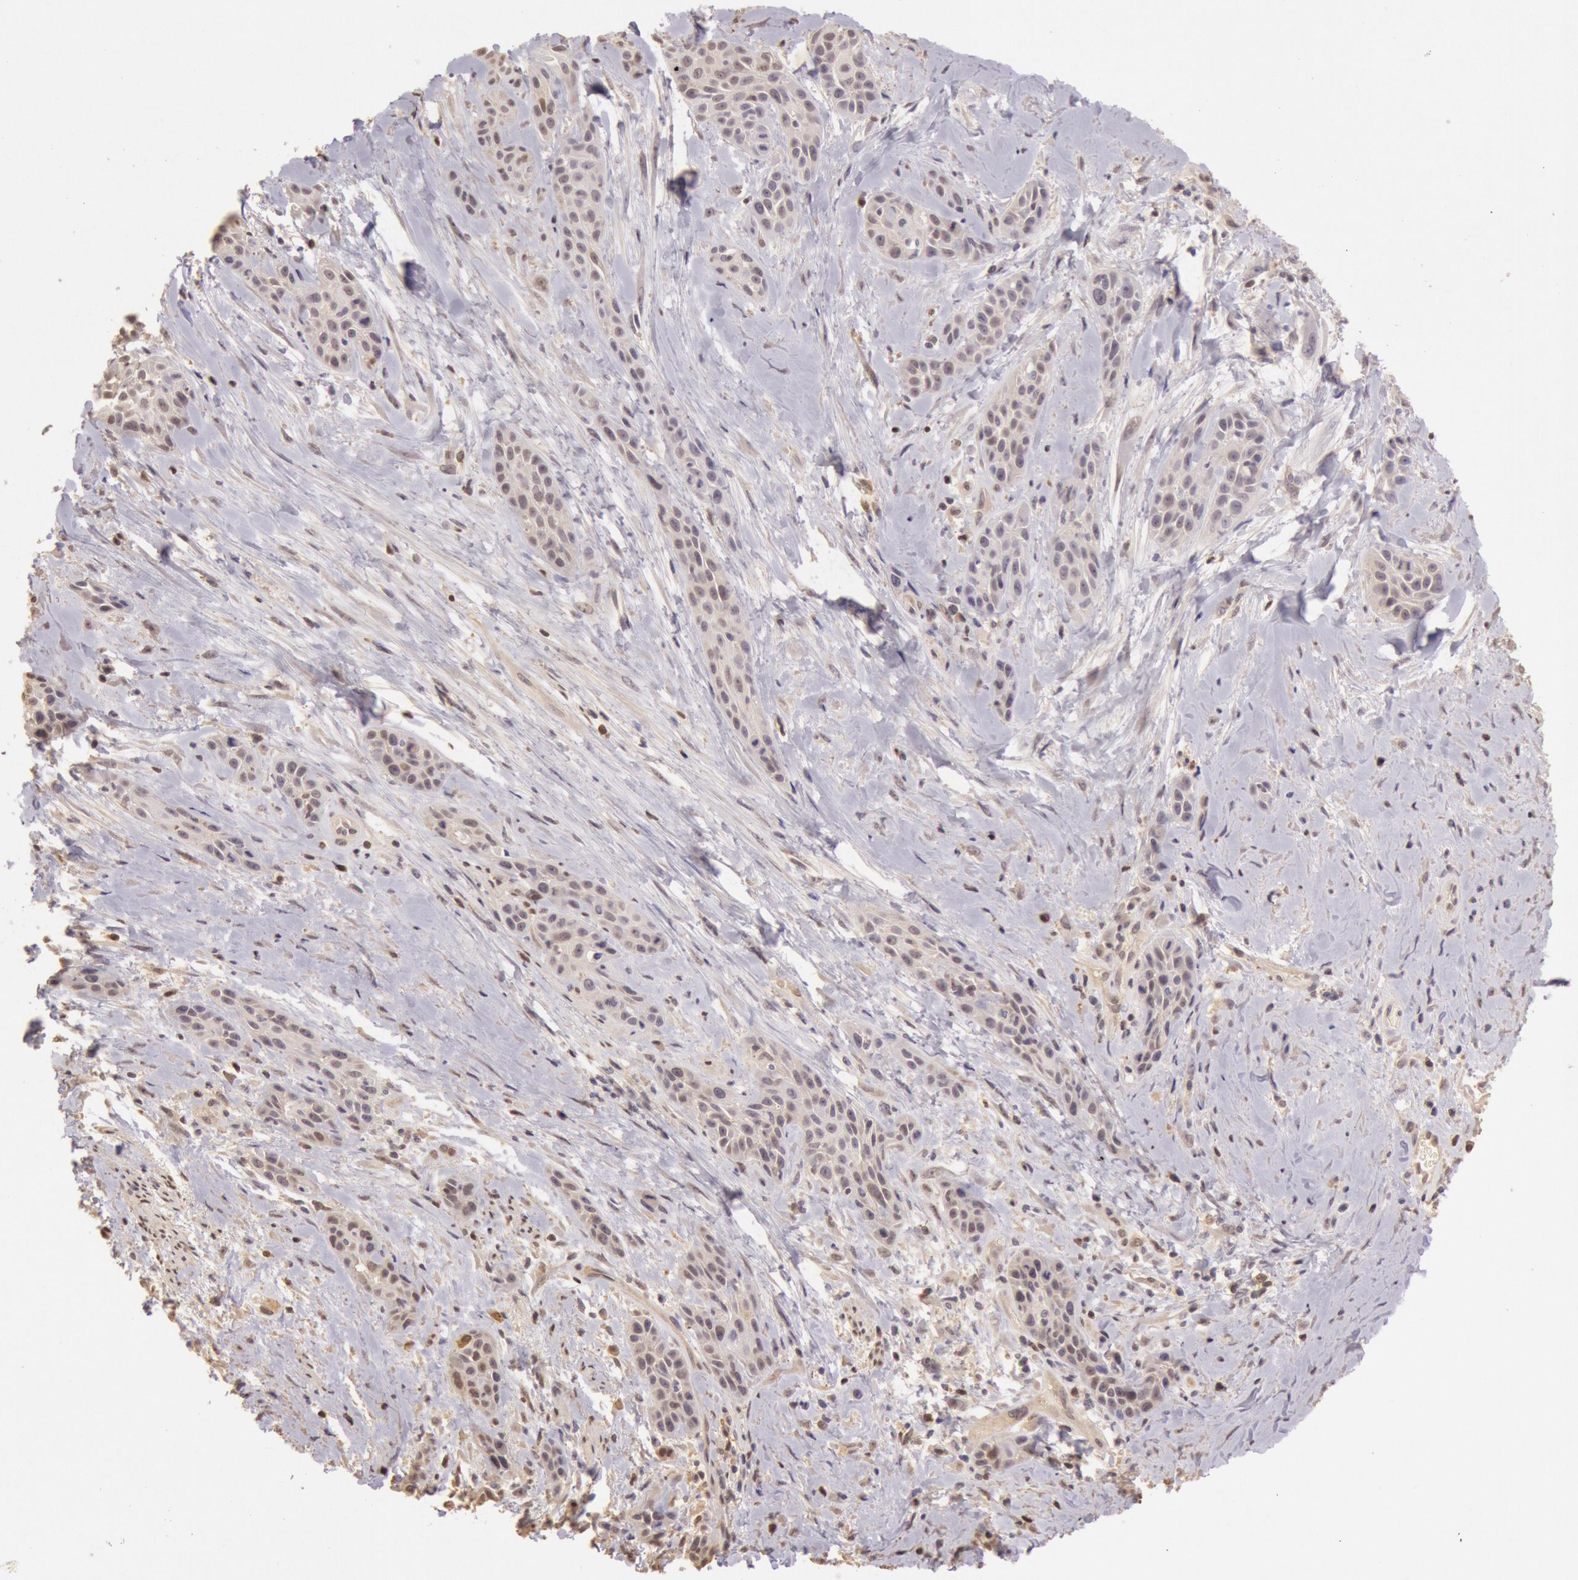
{"staining": {"intensity": "weak", "quantity": ">75%", "location": "cytoplasmic/membranous"}, "tissue": "skin cancer", "cell_type": "Tumor cells", "image_type": "cancer", "snomed": [{"axis": "morphology", "description": "Squamous cell carcinoma, NOS"}, {"axis": "topography", "description": "Skin"}, {"axis": "topography", "description": "Anal"}], "caption": "A brown stain shows weak cytoplasmic/membranous expression of a protein in human skin squamous cell carcinoma tumor cells. (IHC, brightfield microscopy, high magnification).", "gene": "SOD1", "patient": {"sex": "male", "age": 64}}